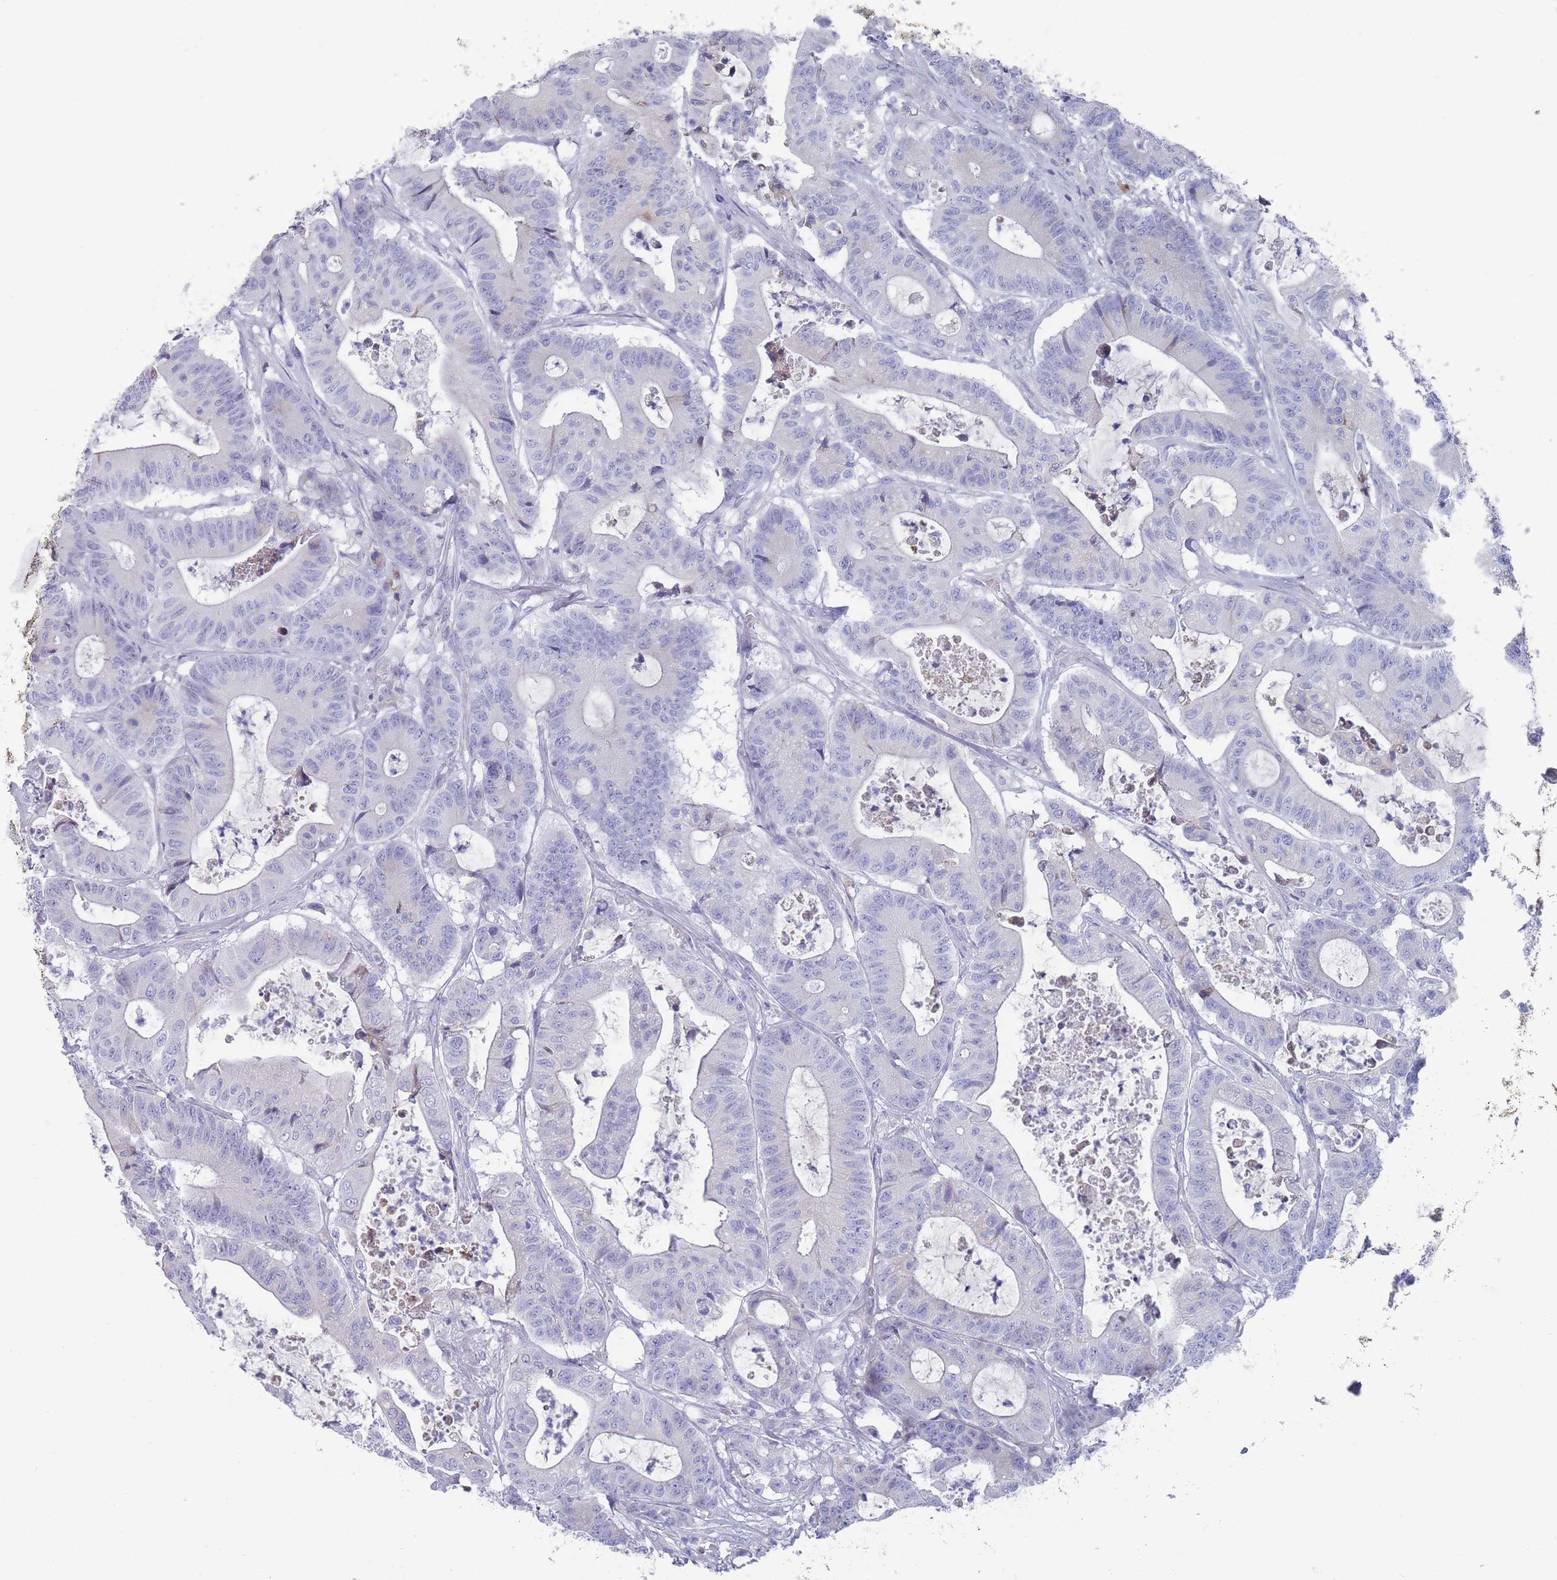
{"staining": {"intensity": "negative", "quantity": "none", "location": "none"}, "tissue": "colorectal cancer", "cell_type": "Tumor cells", "image_type": "cancer", "snomed": [{"axis": "morphology", "description": "Adenocarcinoma, NOS"}, {"axis": "topography", "description": "Colon"}], "caption": "DAB immunohistochemical staining of human adenocarcinoma (colorectal) exhibits no significant positivity in tumor cells.", "gene": "ST8SIA5", "patient": {"sex": "female", "age": 84}}